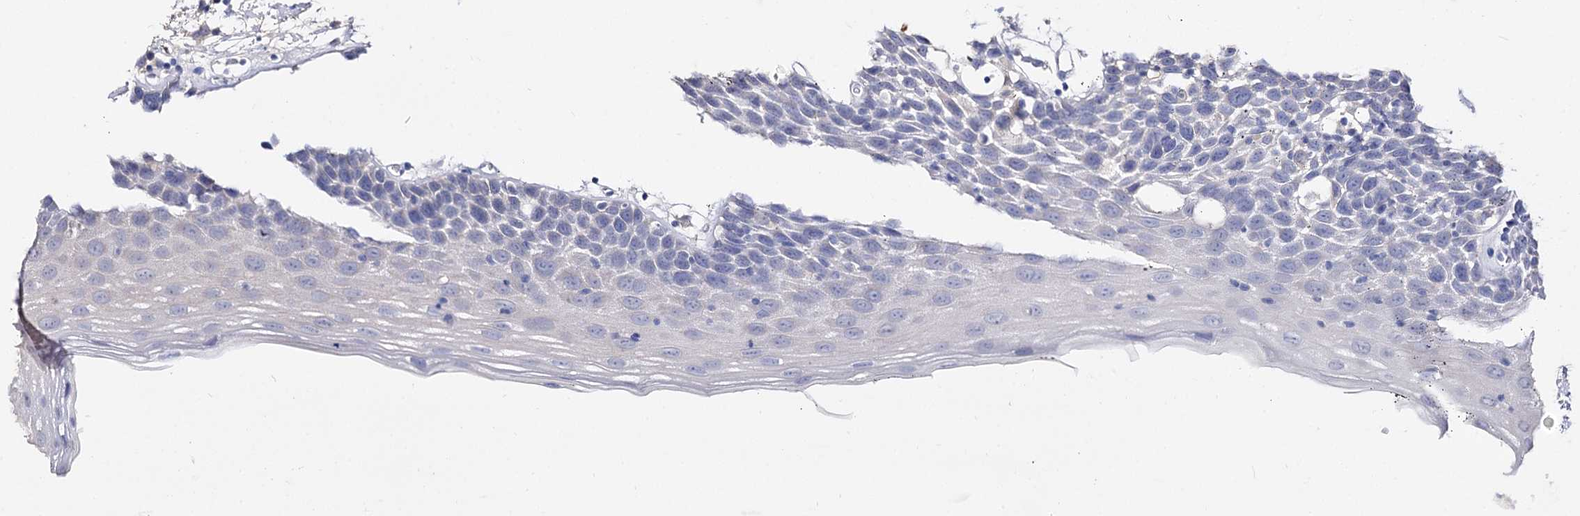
{"staining": {"intensity": "negative", "quantity": "none", "location": "none"}, "tissue": "oral mucosa", "cell_type": "Squamous epithelial cells", "image_type": "normal", "snomed": [{"axis": "morphology", "description": "Normal tissue, NOS"}, {"axis": "topography", "description": "Oral tissue"}], "caption": "Squamous epithelial cells are negative for brown protein staining in unremarkable oral mucosa. (DAB (3,3'-diaminobenzidine) immunohistochemistry (IHC) with hematoxylin counter stain).", "gene": "ARFIP2", "patient": {"sex": "male", "age": 74}}